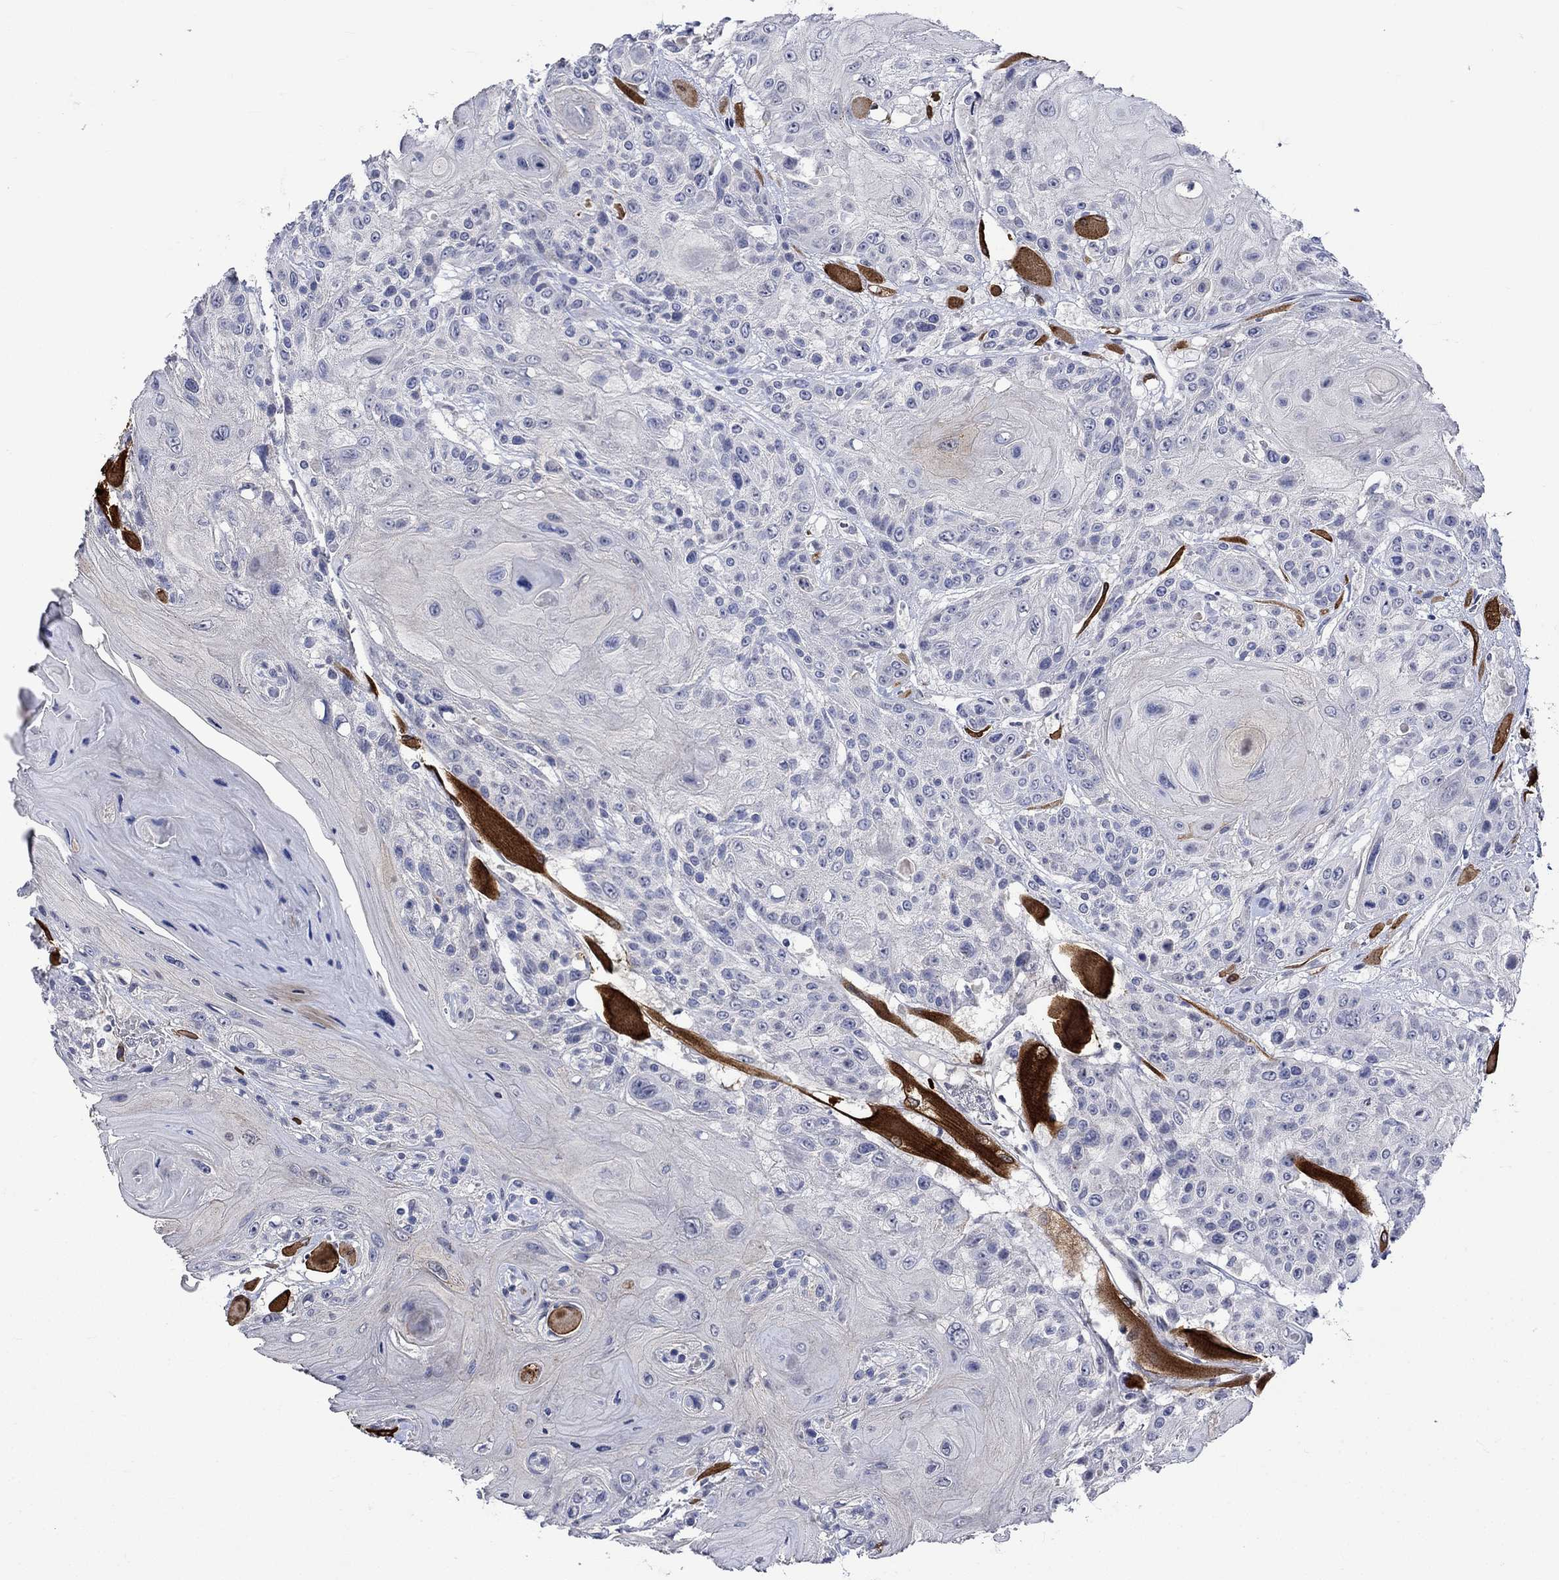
{"staining": {"intensity": "weak", "quantity": "25%-75%", "location": "cytoplasmic/membranous"}, "tissue": "head and neck cancer", "cell_type": "Tumor cells", "image_type": "cancer", "snomed": [{"axis": "morphology", "description": "Squamous cell carcinoma, NOS"}, {"axis": "topography", "description": "Head-Neck"}], "caption": "An immunohistochemistry micrograph of tumor tissue is shown. Protein staining in brown highlights weak cytoplasmic/membranous positivity in head and neck squamous cell carcinoma within tumor cells.", "gene": "CRYAB", "patient": {"sex": "female", "age": 59}}